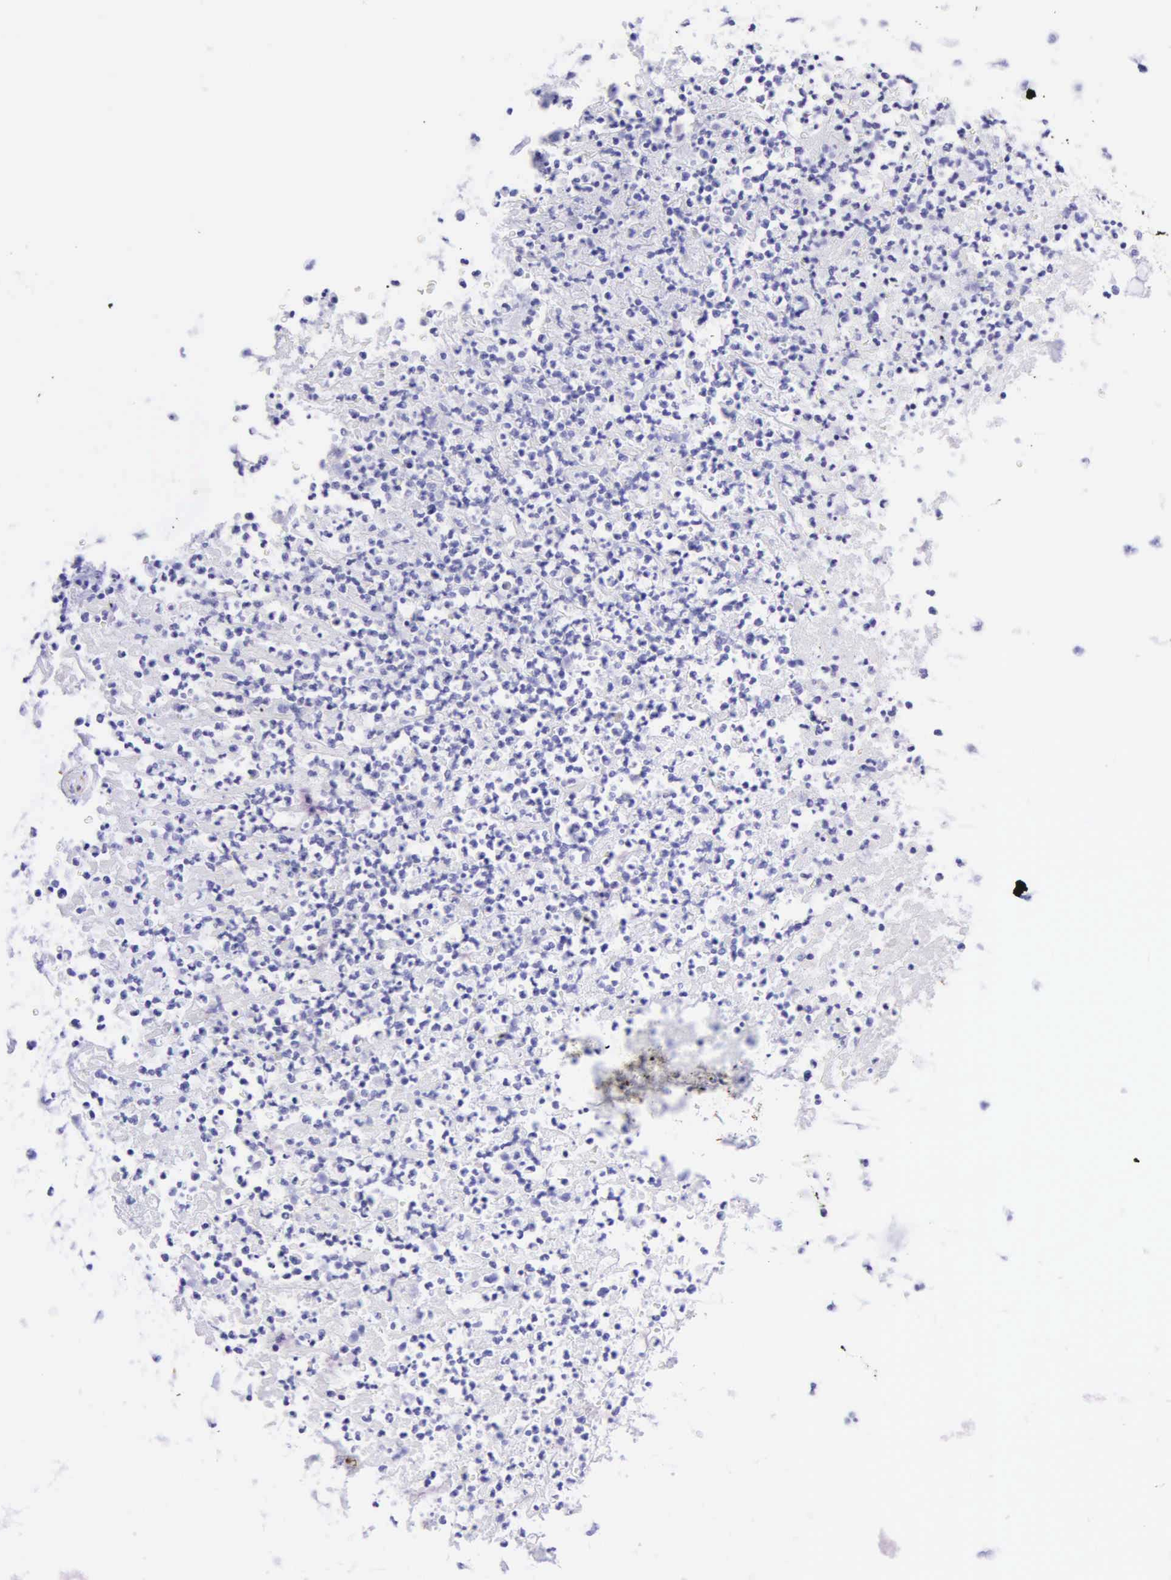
{"staining": {"intensity": "negative", "quantity": "none", "location": "none"}, "tissue": "colorectal cancer", "cell_type": "Tumor cells", "image_type": "cancer", "snomed": [{"axis": "morphology", "description": "Adenocarcinoma, NOS"}, {"axis": "topography", "description": "Rectum"}], "caption": "IHC of colorectal cancer shows no positivity in tumor cells. (DAB (3,3'-diaminobenzidine) IHC, high magnification).", "gene": "DES", "patient": {"sex": "female", "age": 67}}